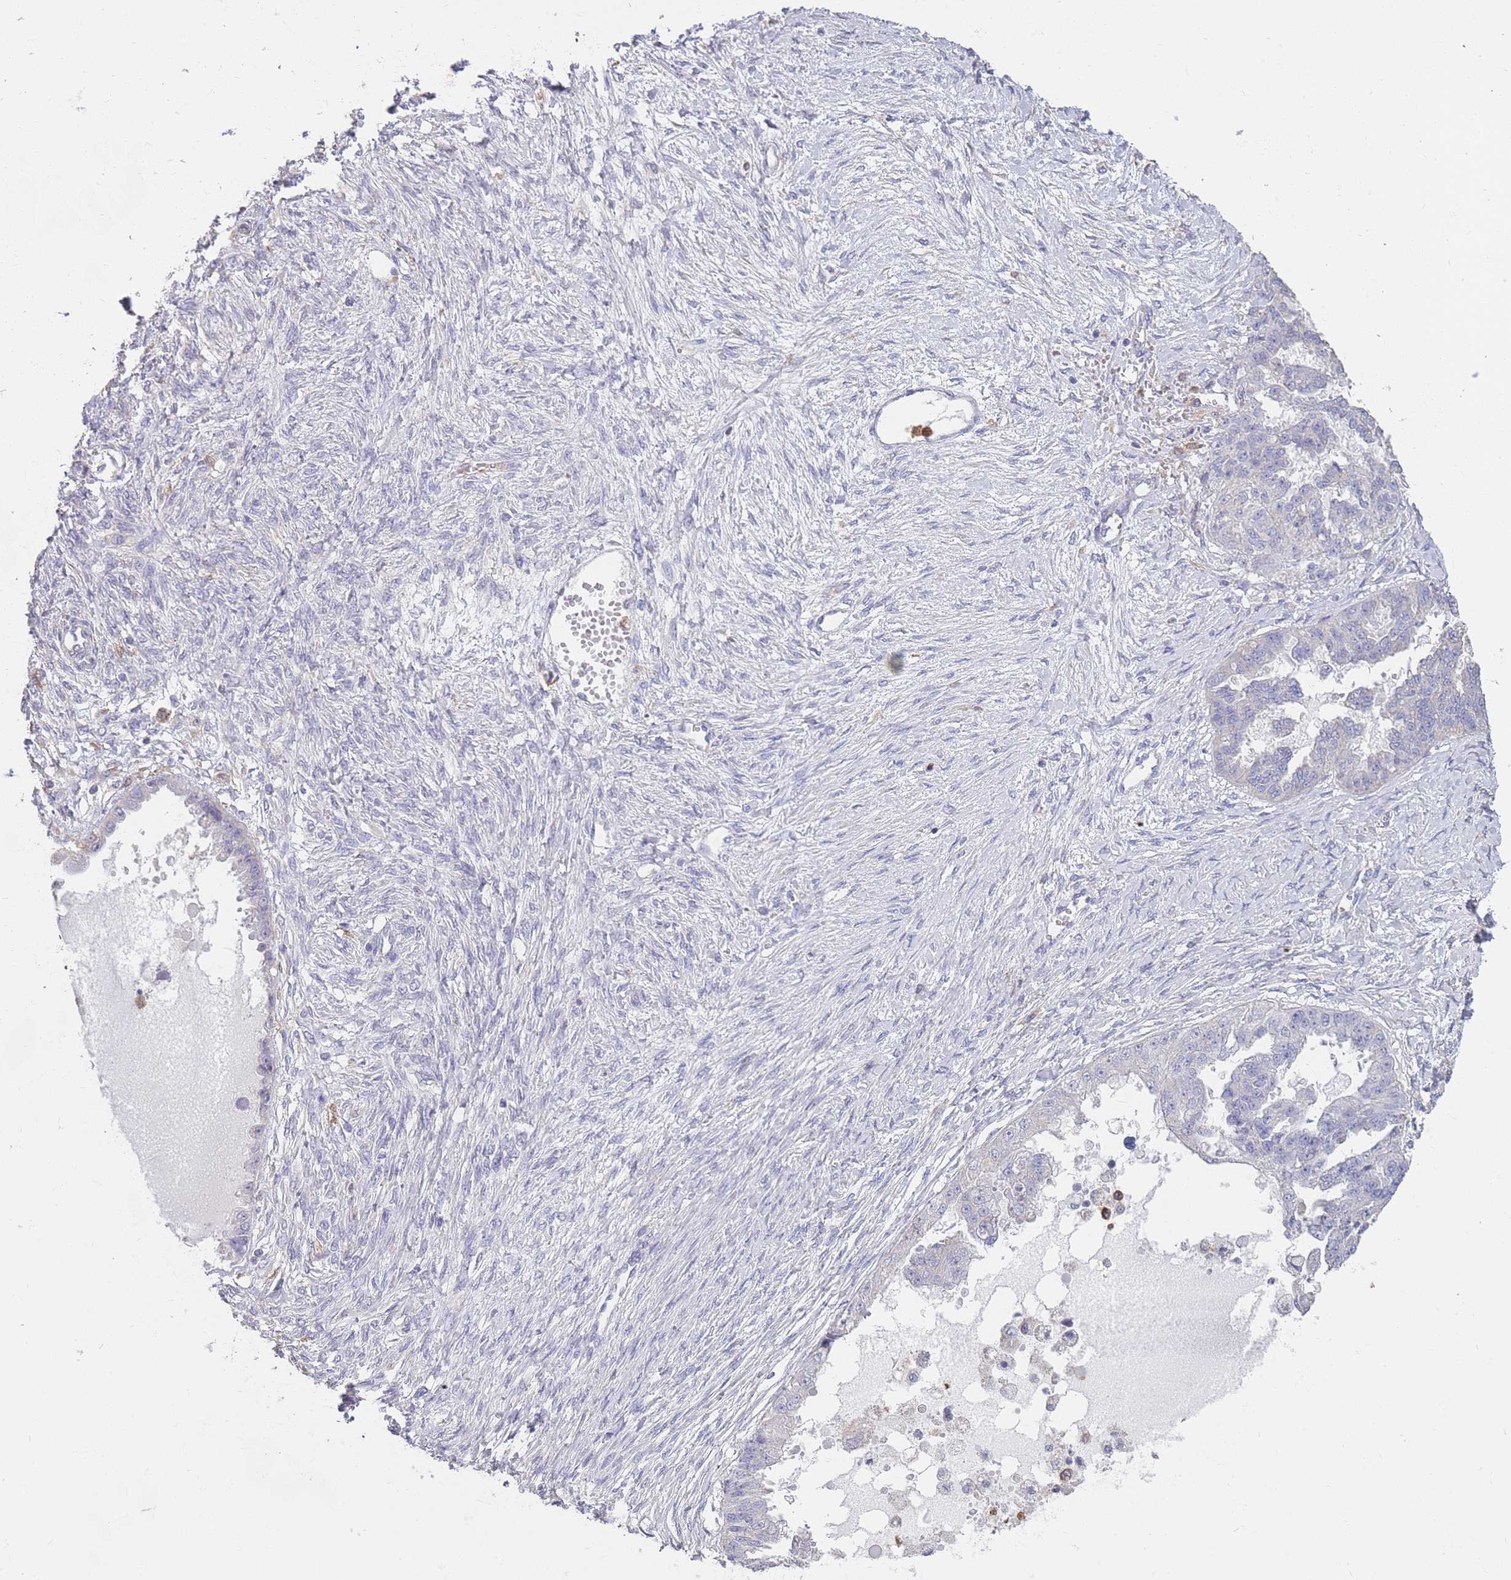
{"staining": {"intensity": "negative", "quantity": "none", "location": "none"}, "tissue": "ovarian cancer", "cell_type": "Tumor cells", "image_type": "cancer", "snomed": [{"axis": "morphology", "description": "Cystadenocarcinoma, serous, NOS"}, {"axis": "topography", "description": "Ovary"}], "caption": "A photomicrograph of ovarian cancer (serous cystadenocarcinoma) stained for a protein shows no brown staining in tumor cells. (Immunohistochemistry, brightfield microscopy, high magnification).", "gene": "CLEC12A", "patient": {"sex": "female", "age": 58}}